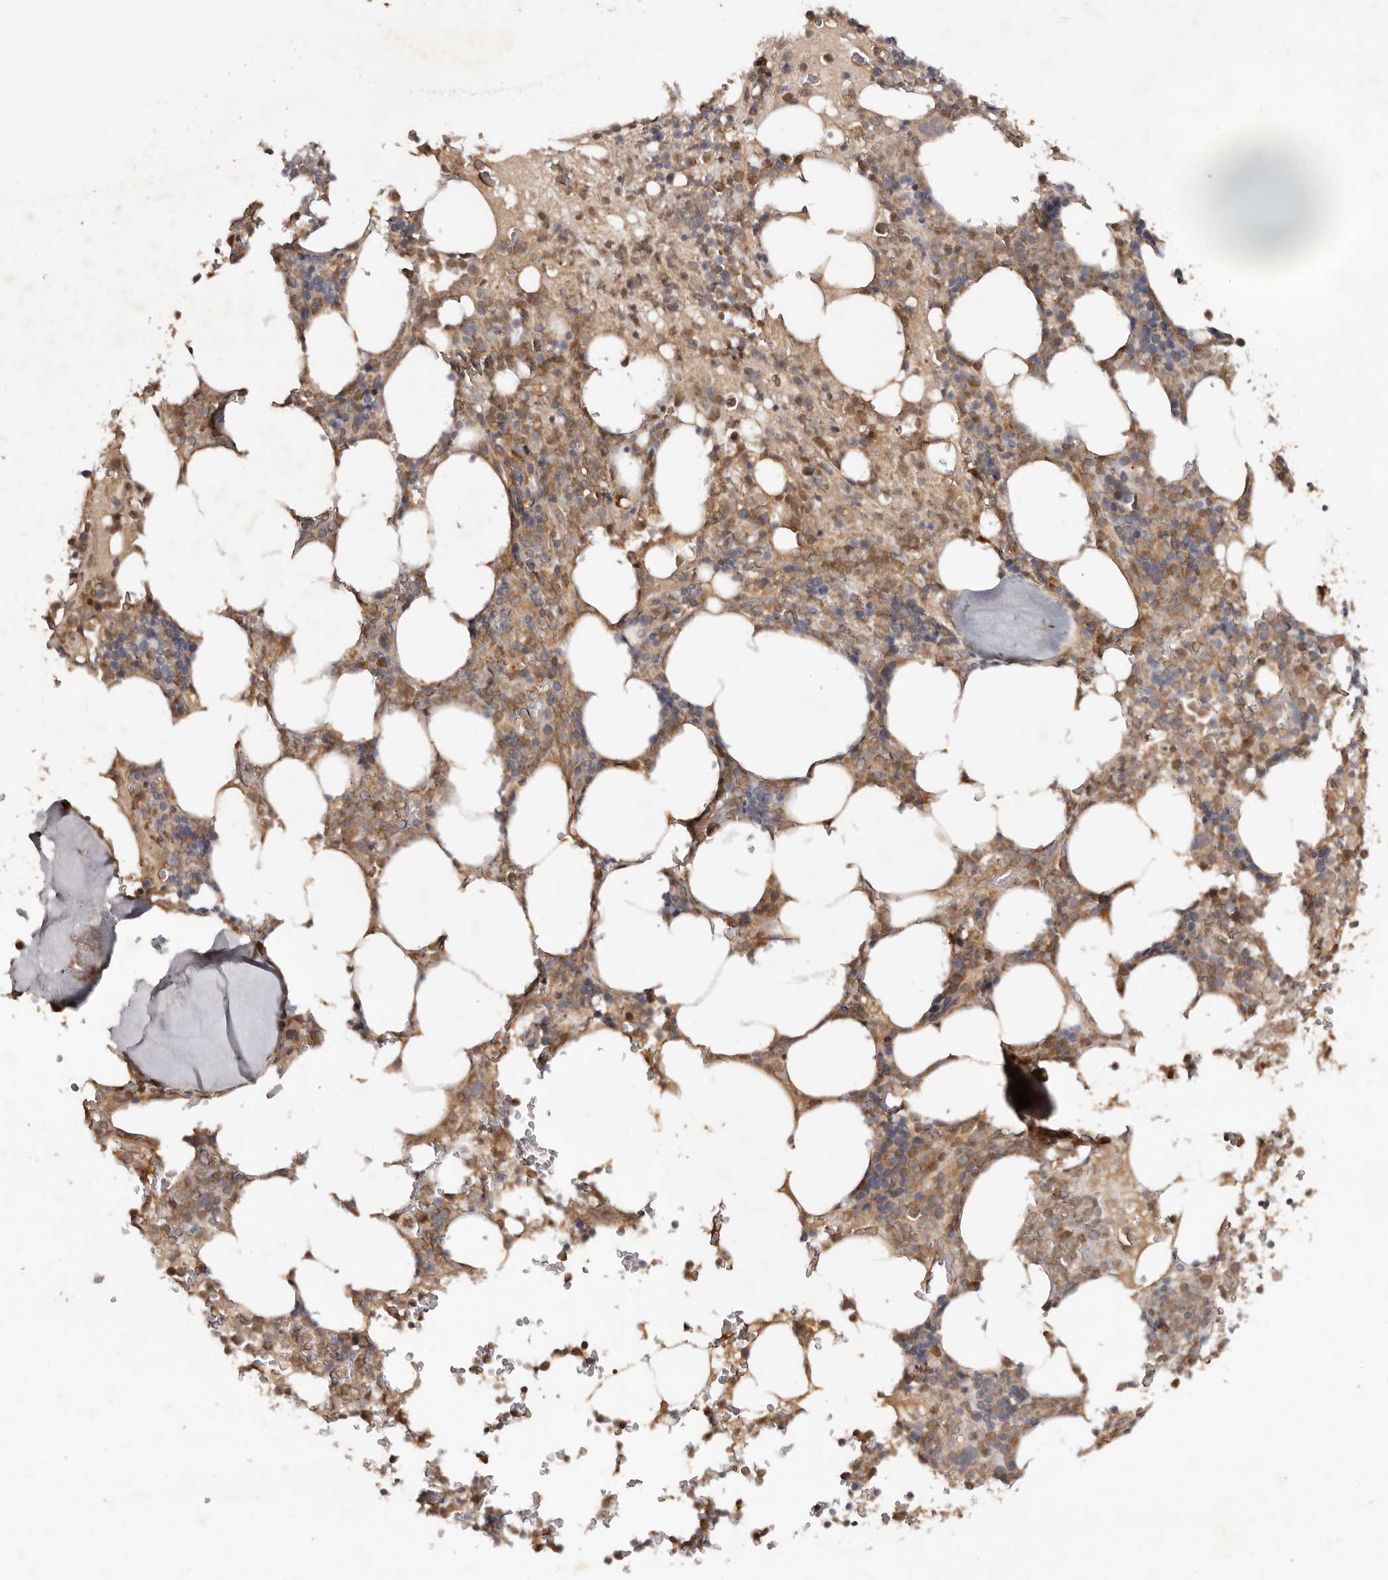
{"staining": {"intensity": "moderate", "quantity": "25%-75%", "location": "cytoplasmic/membranous"}, "tissue": "bone marrow", "cell_type": "Hematopoietic cells", "image_type": "normal", "snomed": [{"axis": "morphology", "description": "Normal tissue, NOS"}, {"axis": "topography", "description": "Bone marrow"}], "caption": "A micrograph of bone marrow stained for a protein reveals moderate cytoplasmic/membranous brown staining in hematopoietic cells.", "gene": "PKIB", "patient": {"sex": "male", "age": 58}}